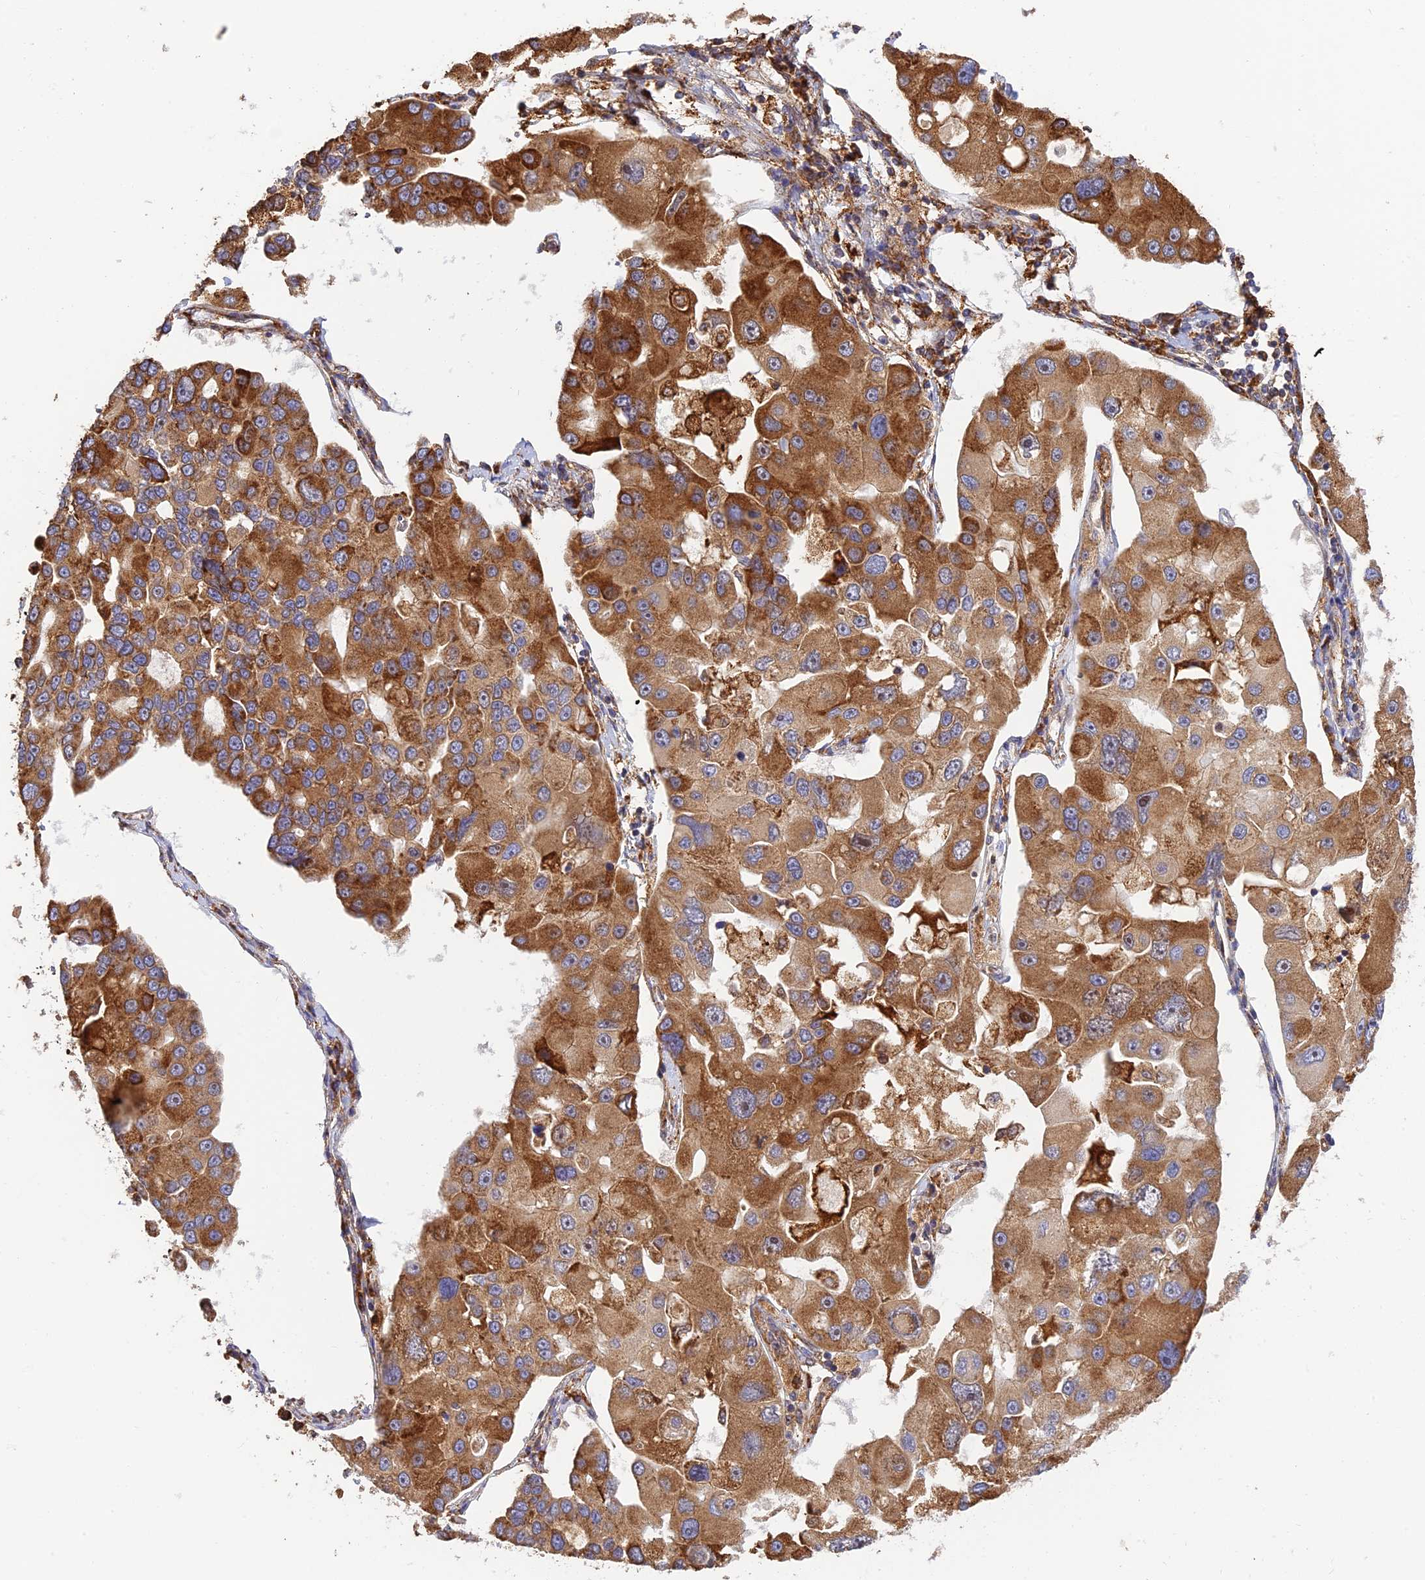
{"staining": {"intensity": "strong", "quantity": ">75%", "location": "cytoplasmic/membranous"}, "tissue": "lung cancer", "cell_type": "Tumor cells", "image_type": "cancer", "snomed": [{"axis": "morphology", "description": "Adenocarcinoma, NOS"}, {"axis": "topography", "description": "Lung"}], "caption": "IHC photomicrograph of adenocarcinoma (lung) stained for a protein (brown), which demonstrates high levels of strong cytoplasmic/membranous expression in approximately >75% of tumor cells.", "gene": "RPL5", "patient": {"sex": "female", "age": 54}}